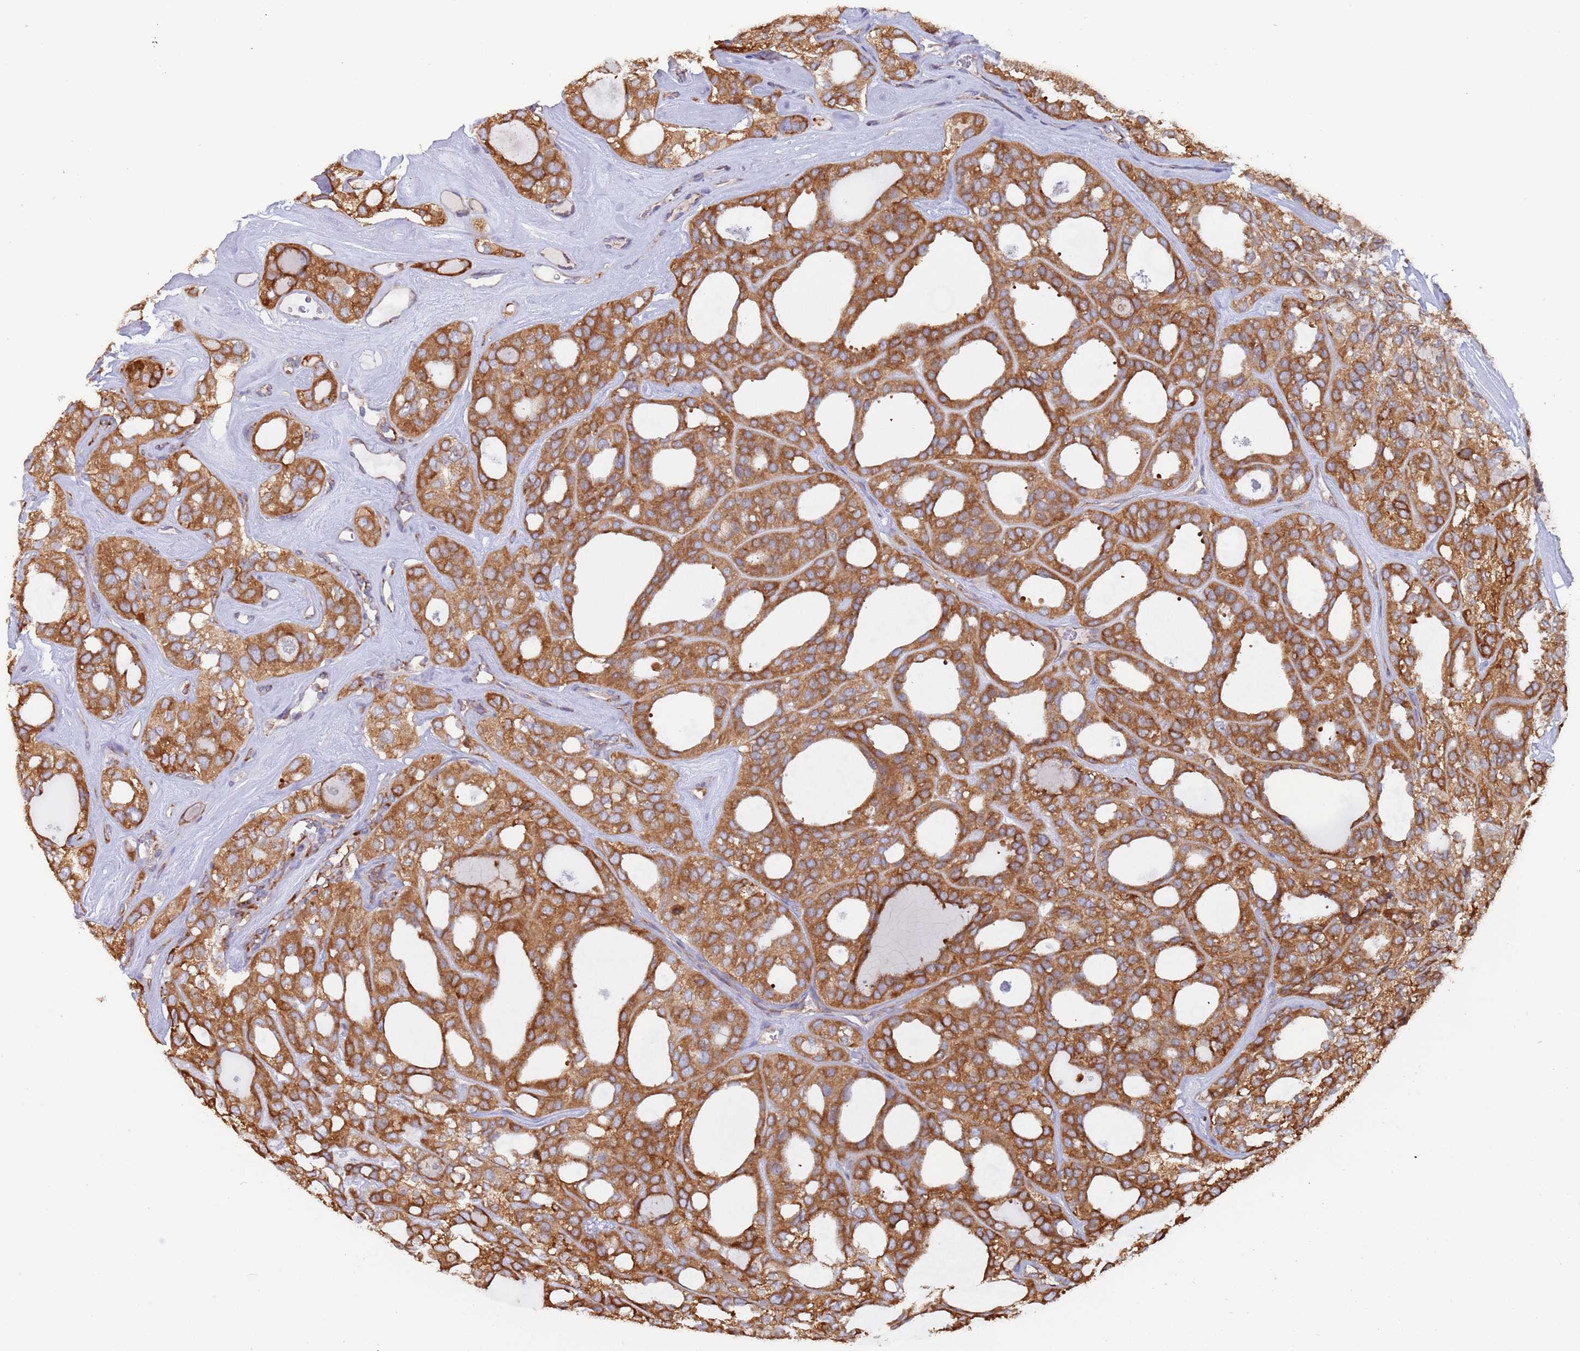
{"staining": {"intensity": "moderate", "quantity": ">75%", "location": "cytoplasmic/membranous"}, "tissue": "thyroid cancer", "cell_type": "Tumor cells", "image_type": "cancer", "snomed": [{"axis": "morphology", "description": "Follicular adenoma carcinoma, NOS"}, {"axis": "topography", "description": "Thyroid gland"}], "caption": "IHC histopathology image of neoplastic tissue: follicular adenoma carcinoma (thyroid) stained using immunohistochemistry (IHC) demonstrates medium levels of moderate protein expression localized specifically in the cytoplasmic/membranous of tumor cells, appearing as a cytoplasmic/membranous brown color.", "gene": "ZNF844", "patient": {"sex": "male", "age": 75}}